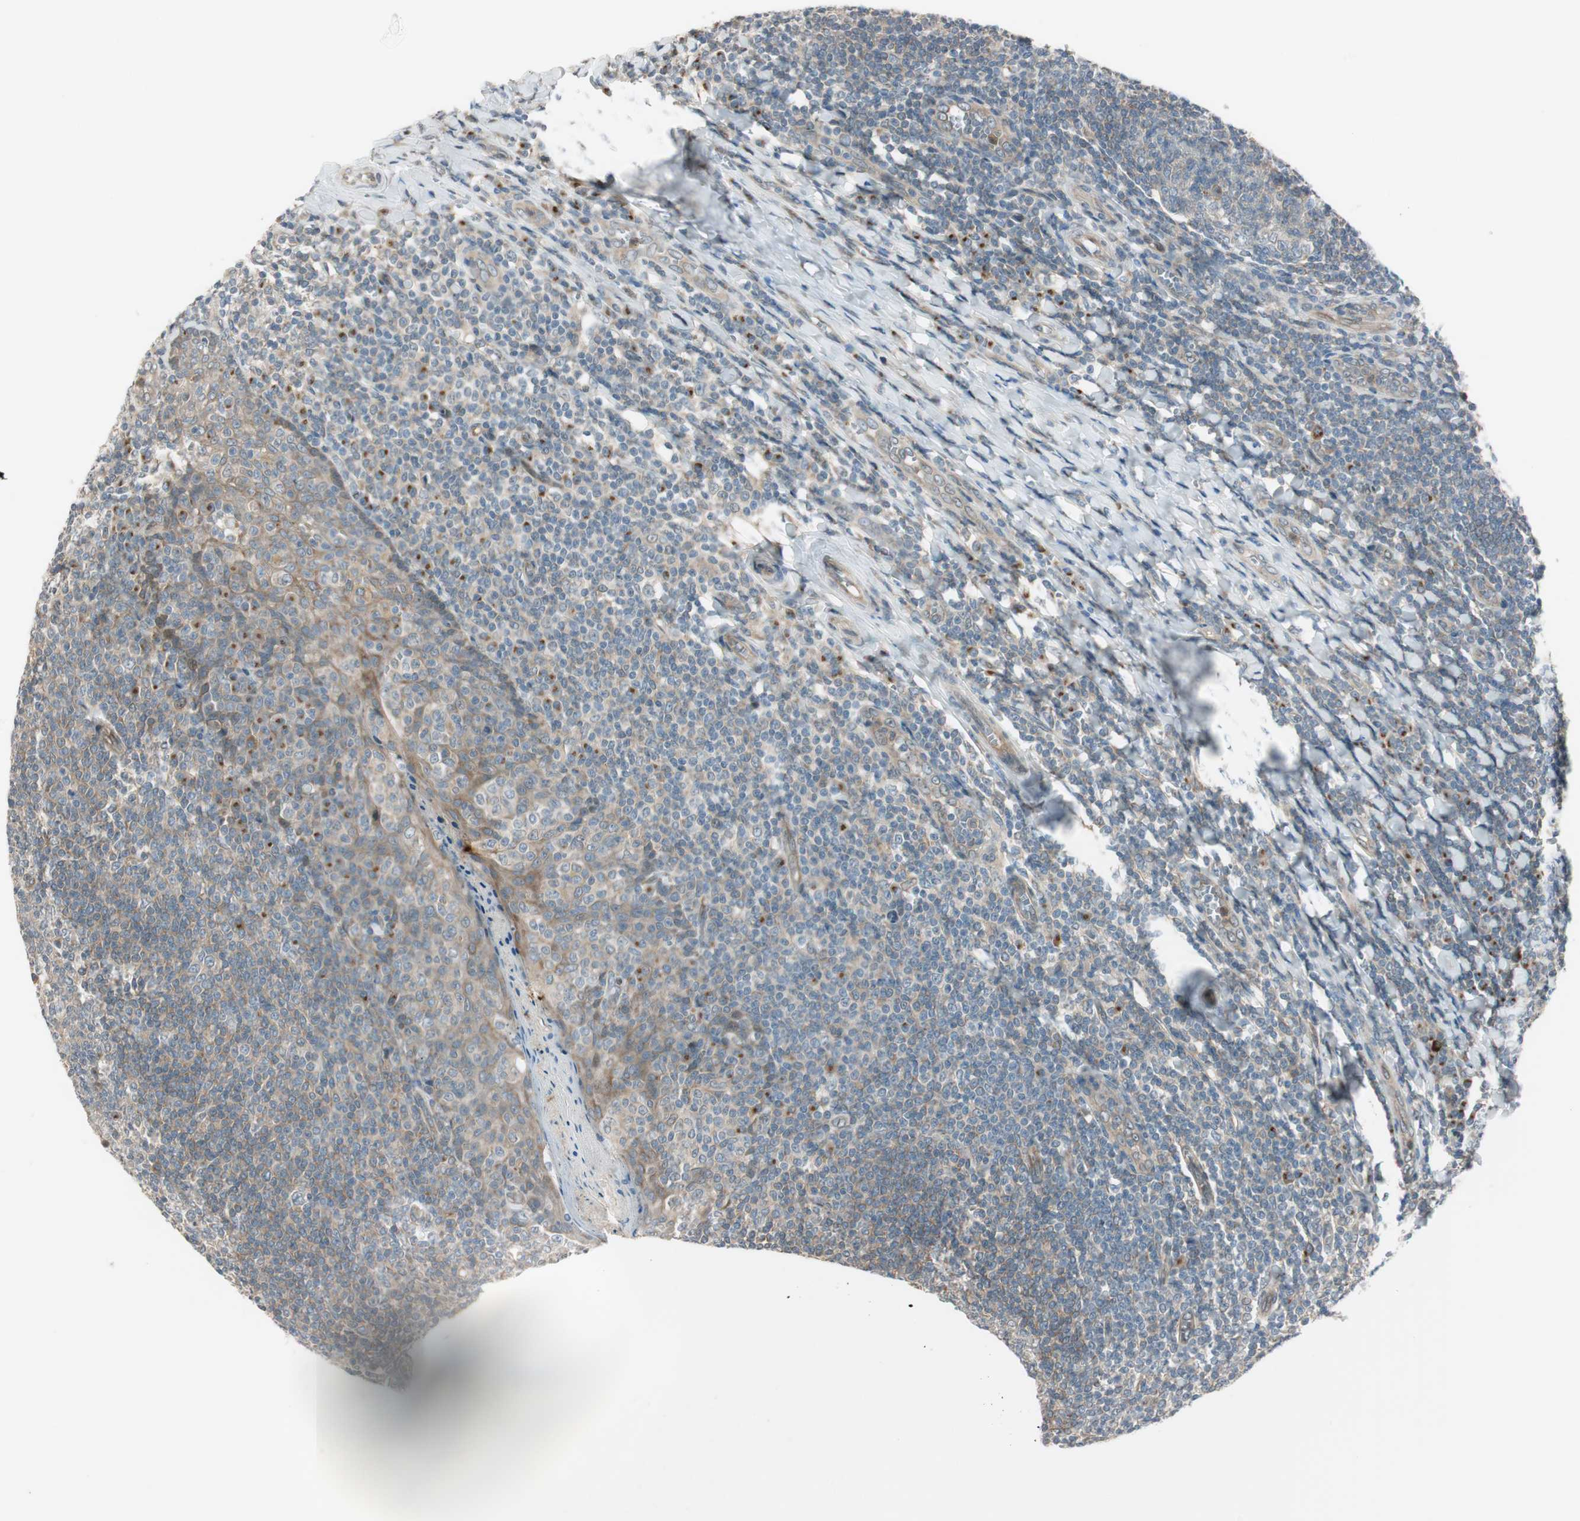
{"staining": {"intensity": "weak", "quantity": "<25%", "location": "cytoplasmic/membranous"}, "tissue": "tonsil", "cell_type": "Germinal center cells", "image_type": "normal", "snomed": [{"axis": "morphology", "description": "Normal tissue, NOS"}, {"axis": "topography", "description": "Tonsil"}], "caption": "A photomicrograph of tonsil stained for a protein demonstrates no brown staining in germinal center cells. The staining is performed using DAB (3,3'-diaminobenzidine) brown chromogen with nuclei counter-stained in using hematoxylin.", "gene": "CGRRF1", "patient": {"sex": "male", "age": 31}}